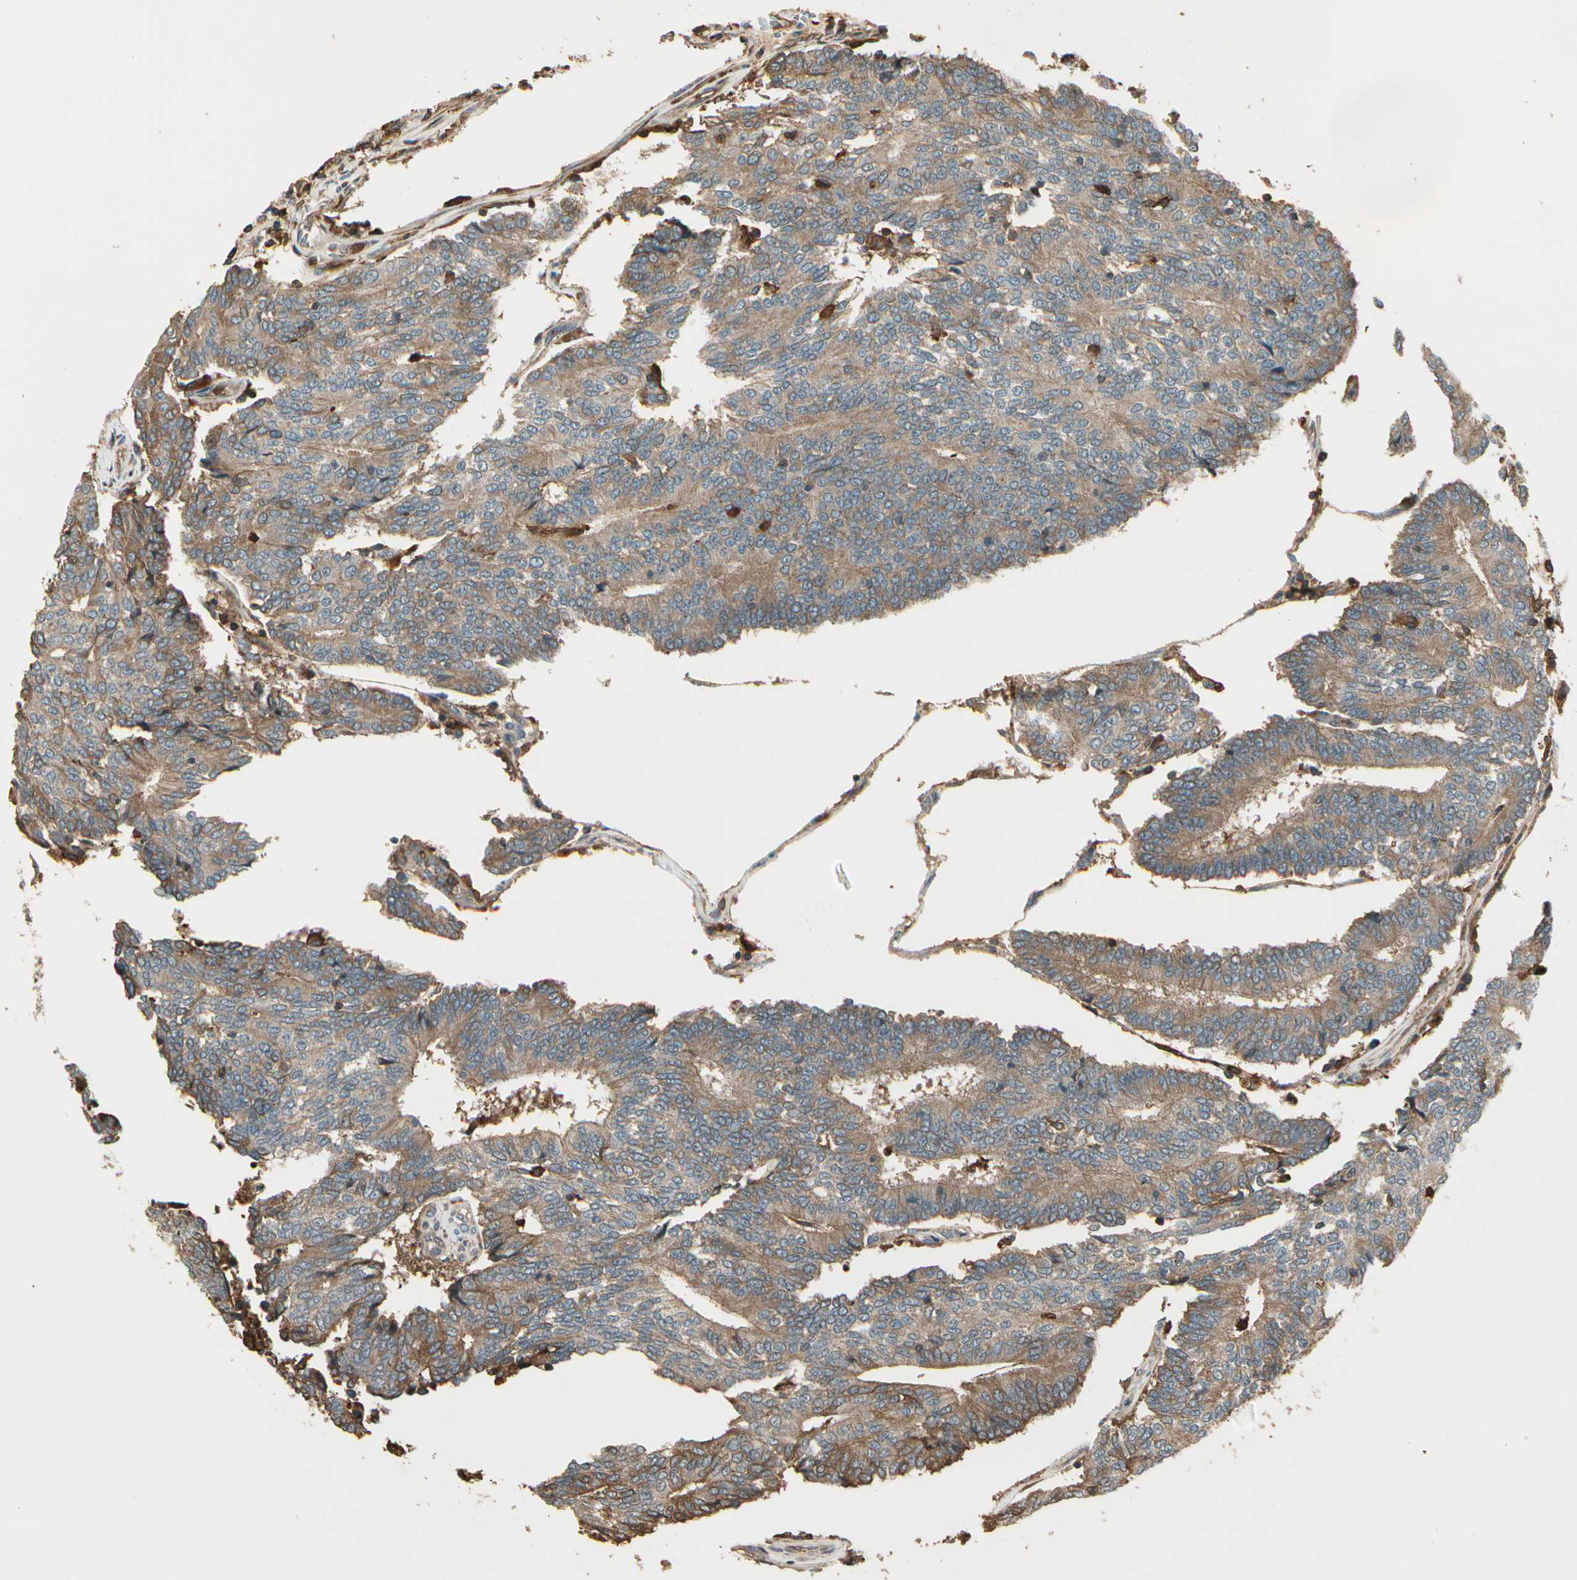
{"staining": {"intensity": "weak", "quantity": ">75%", "location": "cytoplasmic/membranous"}, "tissue": "prostate cancer", "cell_type": "Tumor cells", "image_type": "cancer", "snomed": [{"axis": "morphology", "description": "Adenocarcinoma, High grade"}, {"axis": "topography", "description": "Prostate"}], "caption": "Immunohistochemical staining of human prostate adenocarcinoma (high-grade) exhibits low levels of weak cytoplasmic/membranous staining in about >75% of tumor cells.", "gene": "STX11", "patient": {"sex": "male", "age": 55}}